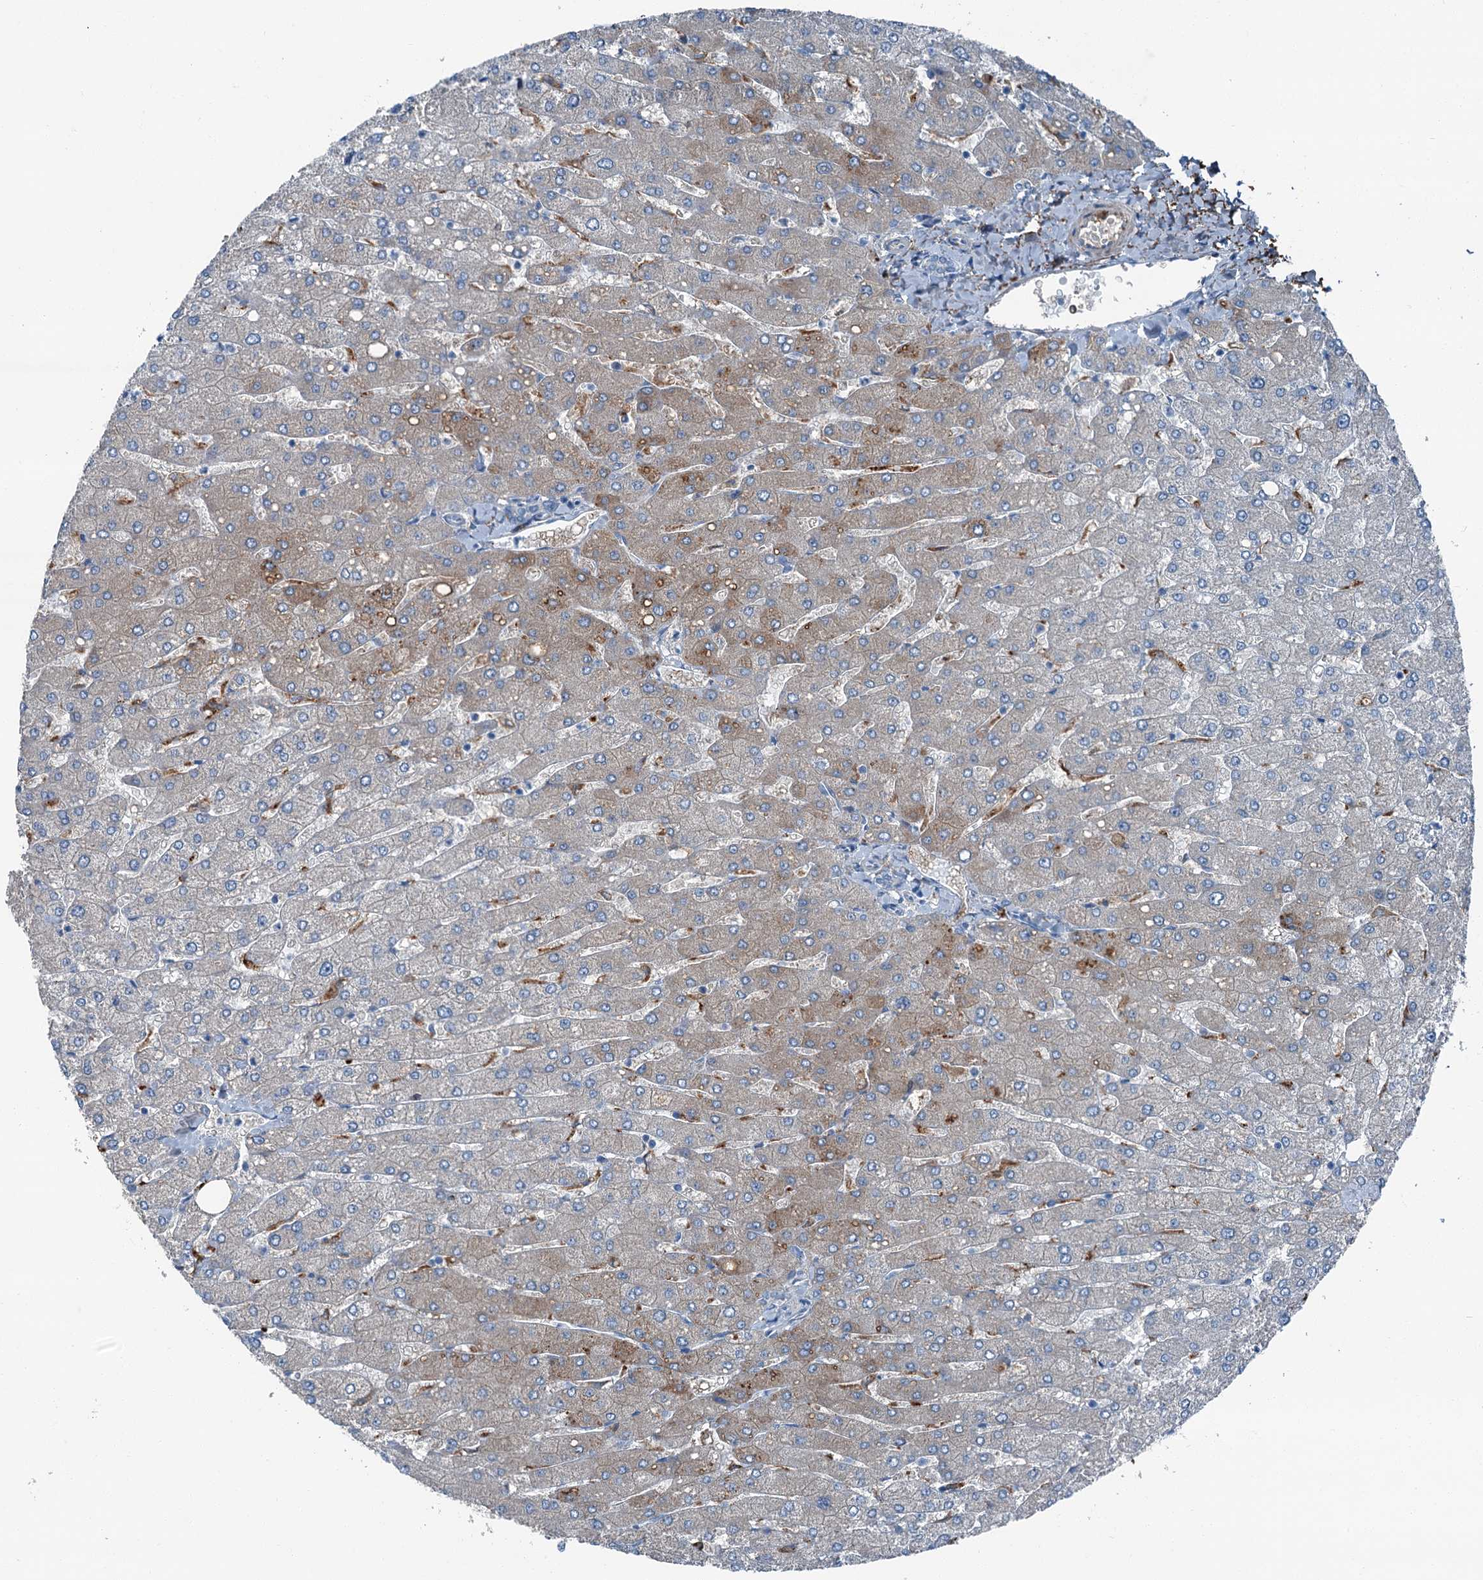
{"staining": {"intensity": "negative", "quantity": "none", "location": "none"}, "tissue": "liver", "cell_type": "Cholangiocytes", "image_type": "normal", "snomed": [{"axis": "morphology", "description": "Normal tissue, NOS"}, {"axis": "topography", "description": "Liver"}], "caption": "The immunohistochemistry (IHC) photomicrograph has no significant positivity in cholangiocytes of liver.", "gene": "AXL", "patient": {"sex": "male", "age": 55}}